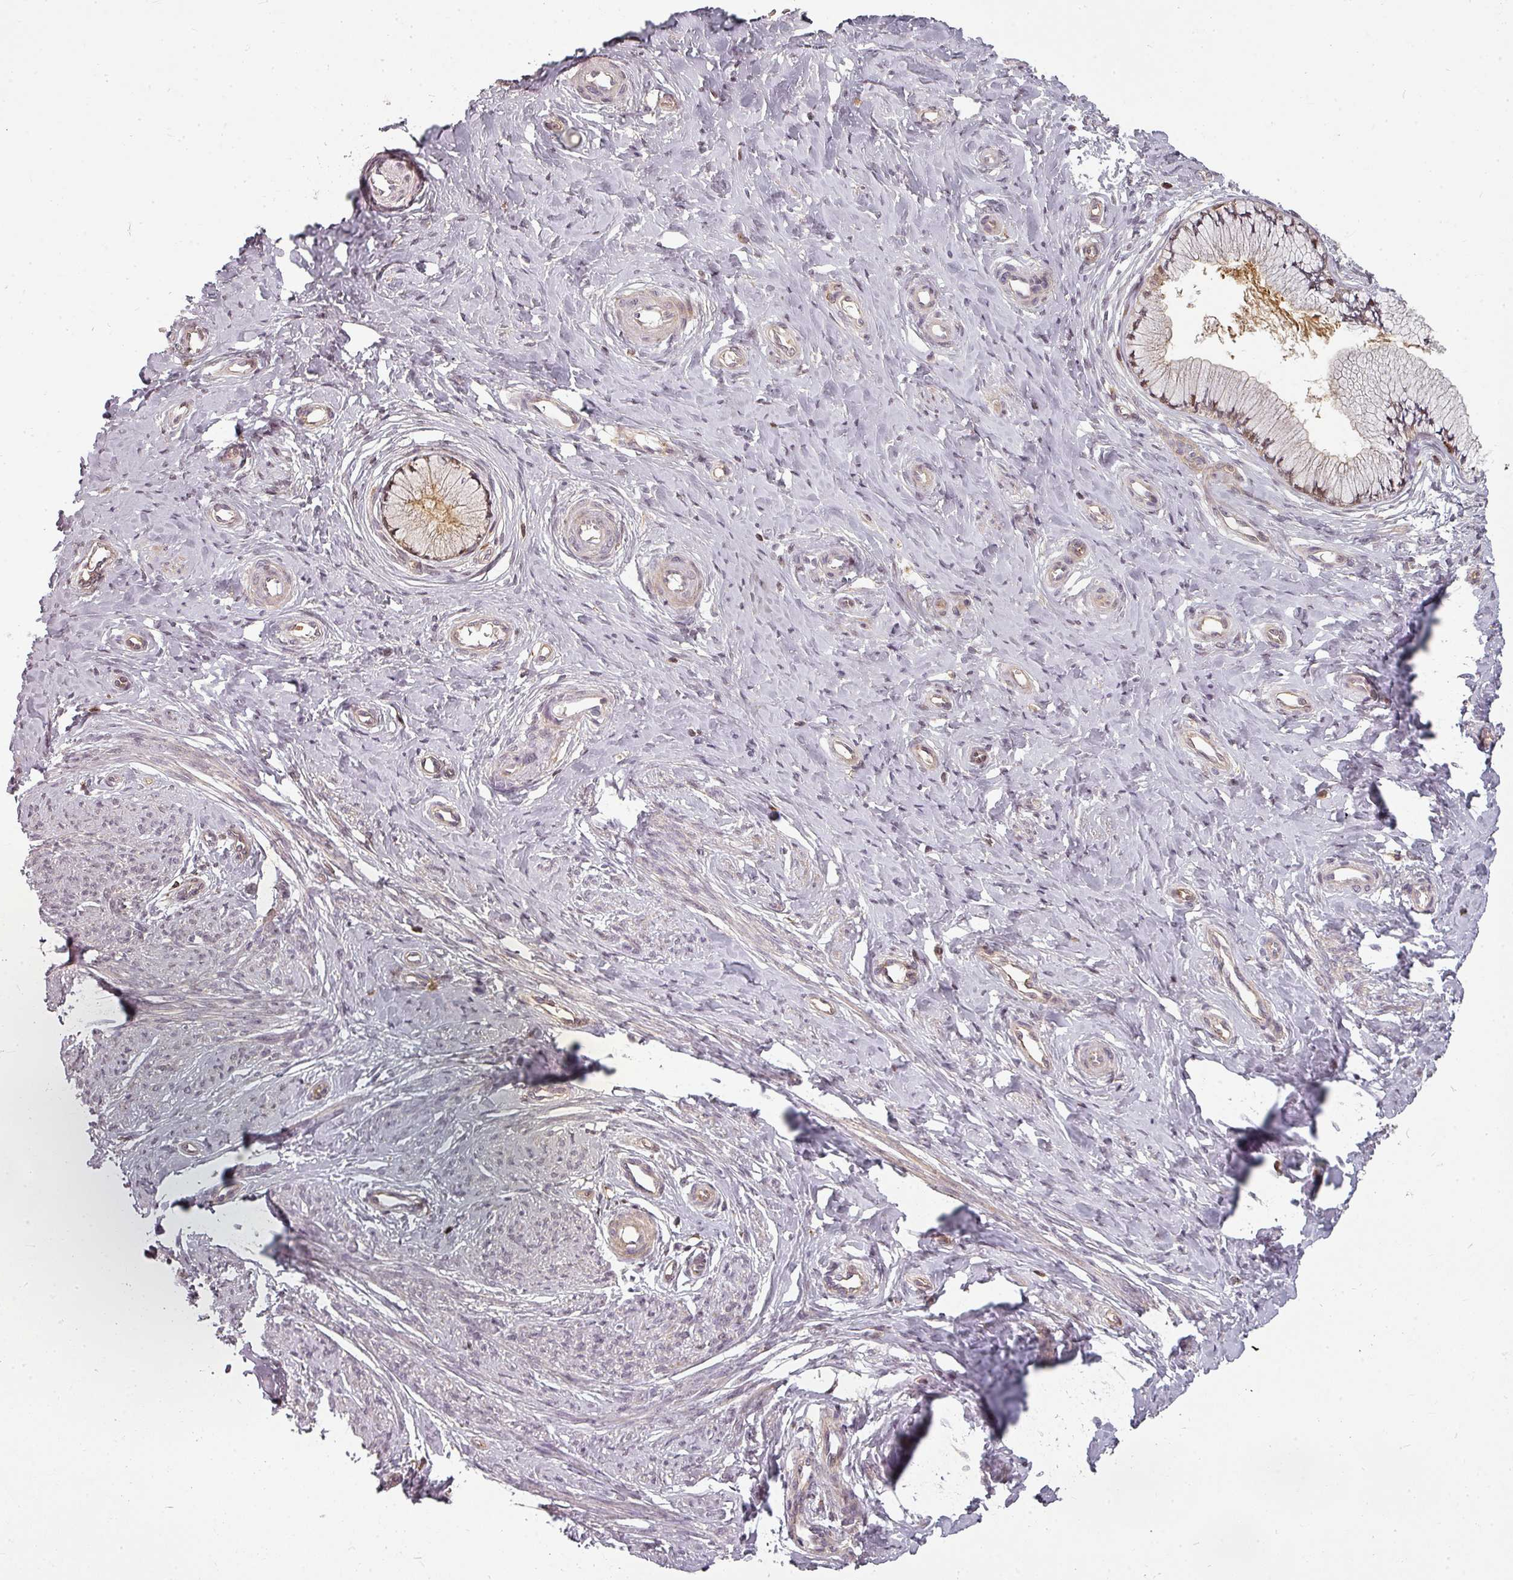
{"staining": {"intensity": "moderate", "quantity": "25%-75%", "location": "cytoplasmic/membranous"}, "tissue": "cervix", "cell_type": "Glandular cells", "image_type": "normal", "snomed": [{"axis": "morphology", "description": "Normal tissue, NOS"}, {"axis": "topography", "description": "Cervix"}], "caption": "An immunohistochemistry (IHC) histopathology image of normal tissue is shown. Protein staining in brown shows moderate cytoplasmic/membranous positivity in cervix within glandular cells. (Brightfield microscopy of DAB IHC at high magnification).", "gene": "CLIC1", "patient": {"sex": "female", "age": 36}}